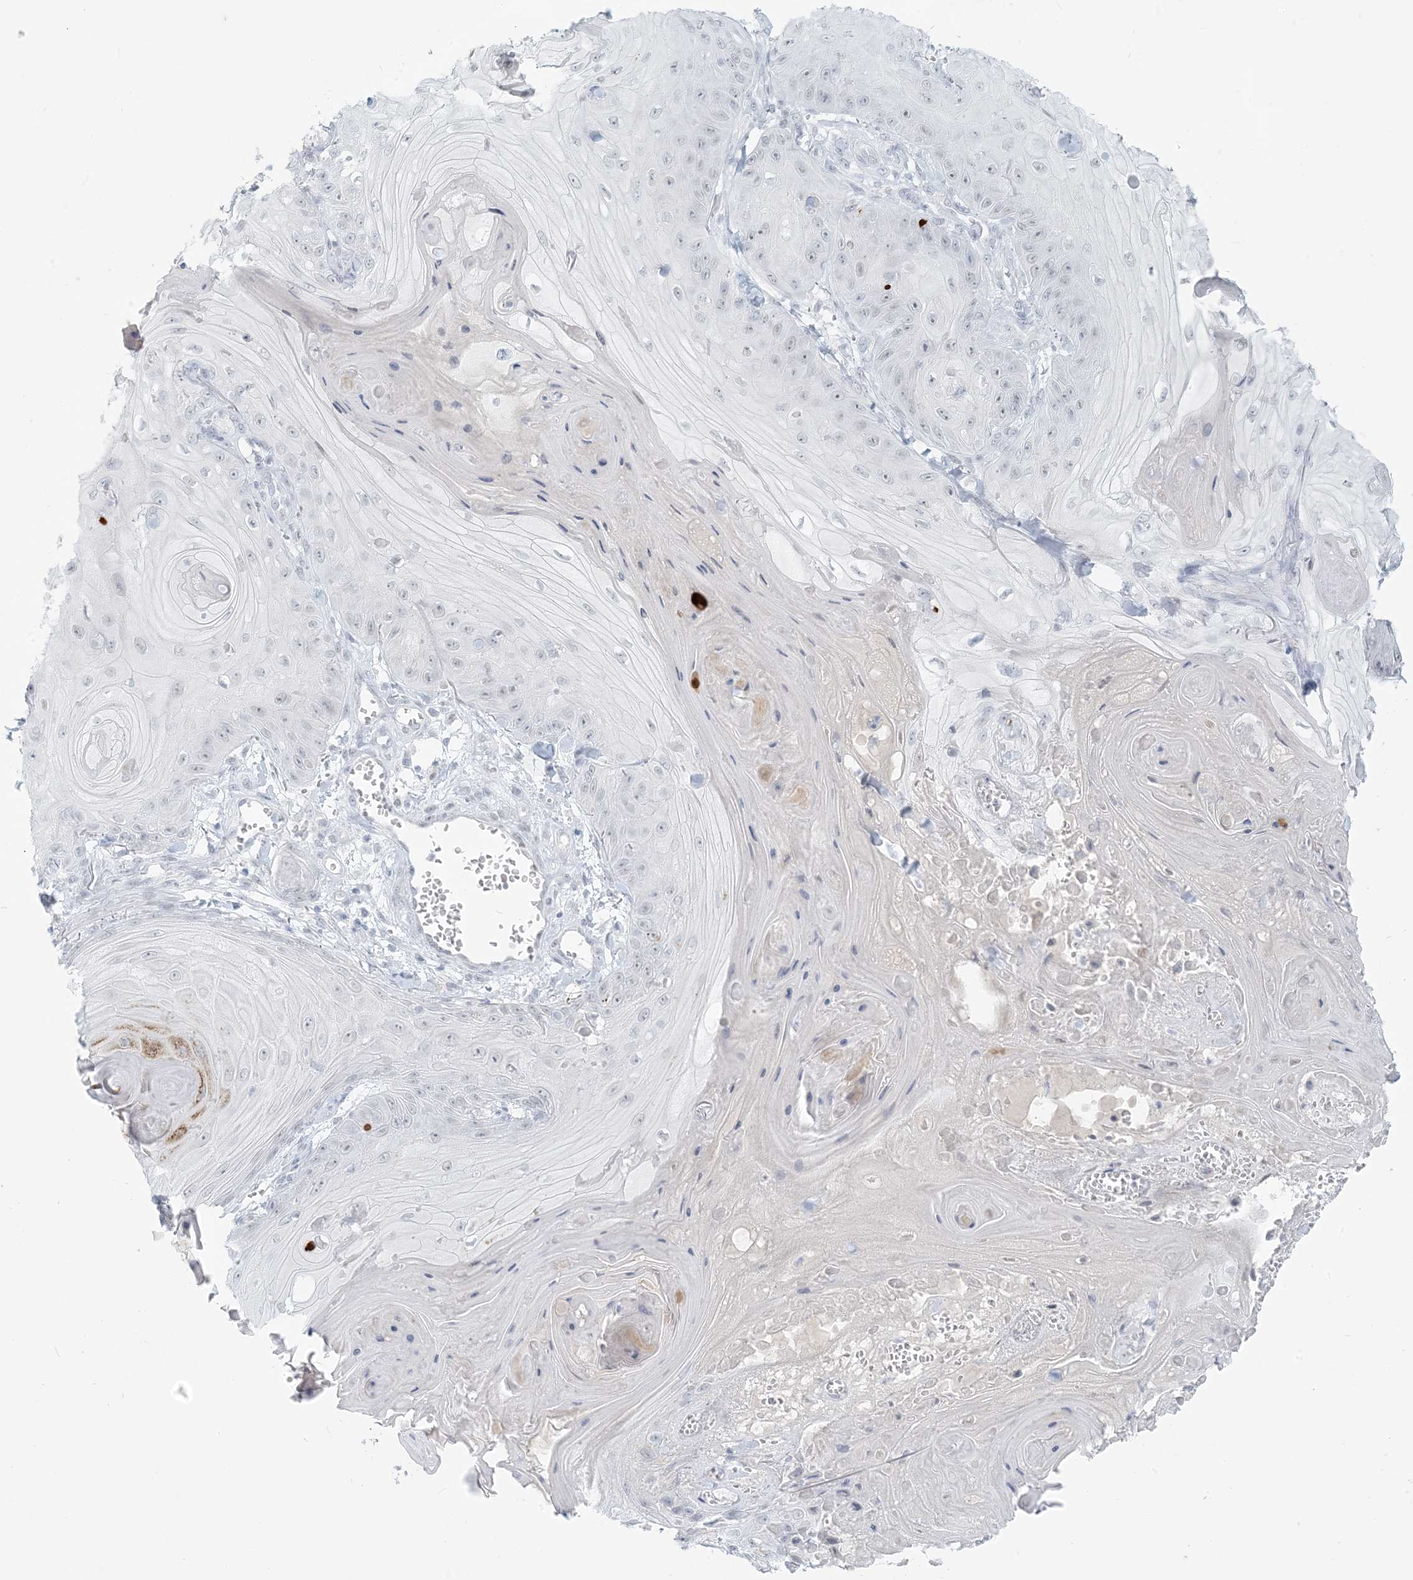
{"staining": {"intensity": "negative", "quantity": "none", "location": "none"}, "tissue": "skin cancer", "cell_type": "Tumor cells", "image_type": "cancer", "snomed": [{"axis": "morphology", "description": "Squamous cell carcinoma, NOS"}, {"axis": "topography", "description": "Skin"}], "caption": "An immunohistochemistry micrograph of skin squamous cell carcinoma is shown. There is no staining in tumor cells of skin squamous cell carcinoma.", "gene": "SCML1", "patient": {"sex": "male", "age": 74}}